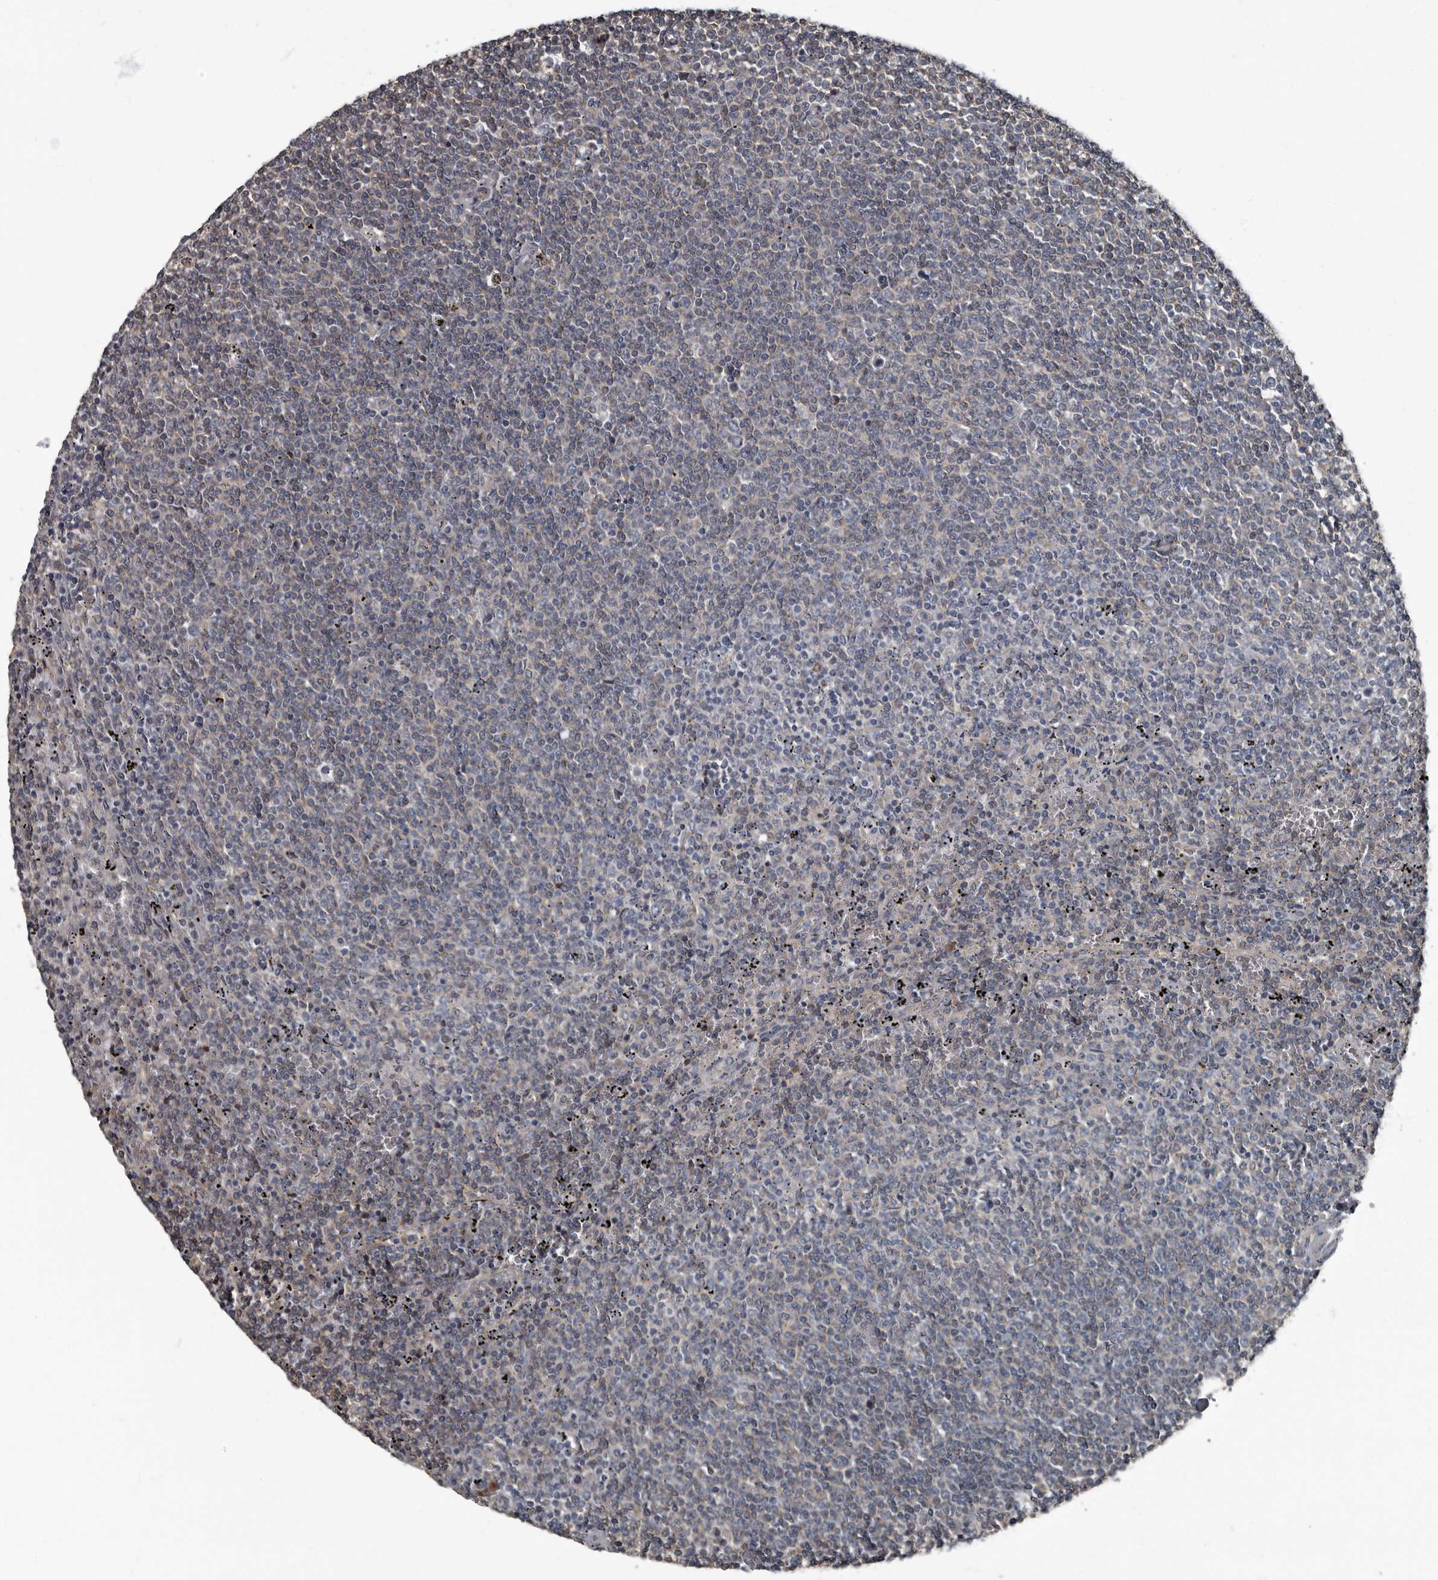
{"staining": {"intensity": "negative", "quantity": "none", "location": "none"}, "tissue": "lymphoma", "cell_type": "Tumor cells", "image_type": "cancer", "snomed": [{"axis": "morphology", "description": "Malignant lymphoma, non-Hodgkin's type, Low grade"}, {"axis": "topography", "description": "Spleen"}], "caption": "High magnification brightfield microscopy of lymphoma stained with DAB (brown) and counterstained with hematoxylin (blue): tumor cells show no significant staining. (IHC, brightfield microscopy, high magnification).", "gene": "TPD52L1", "patient": {"sex": "female", "age": 50}}